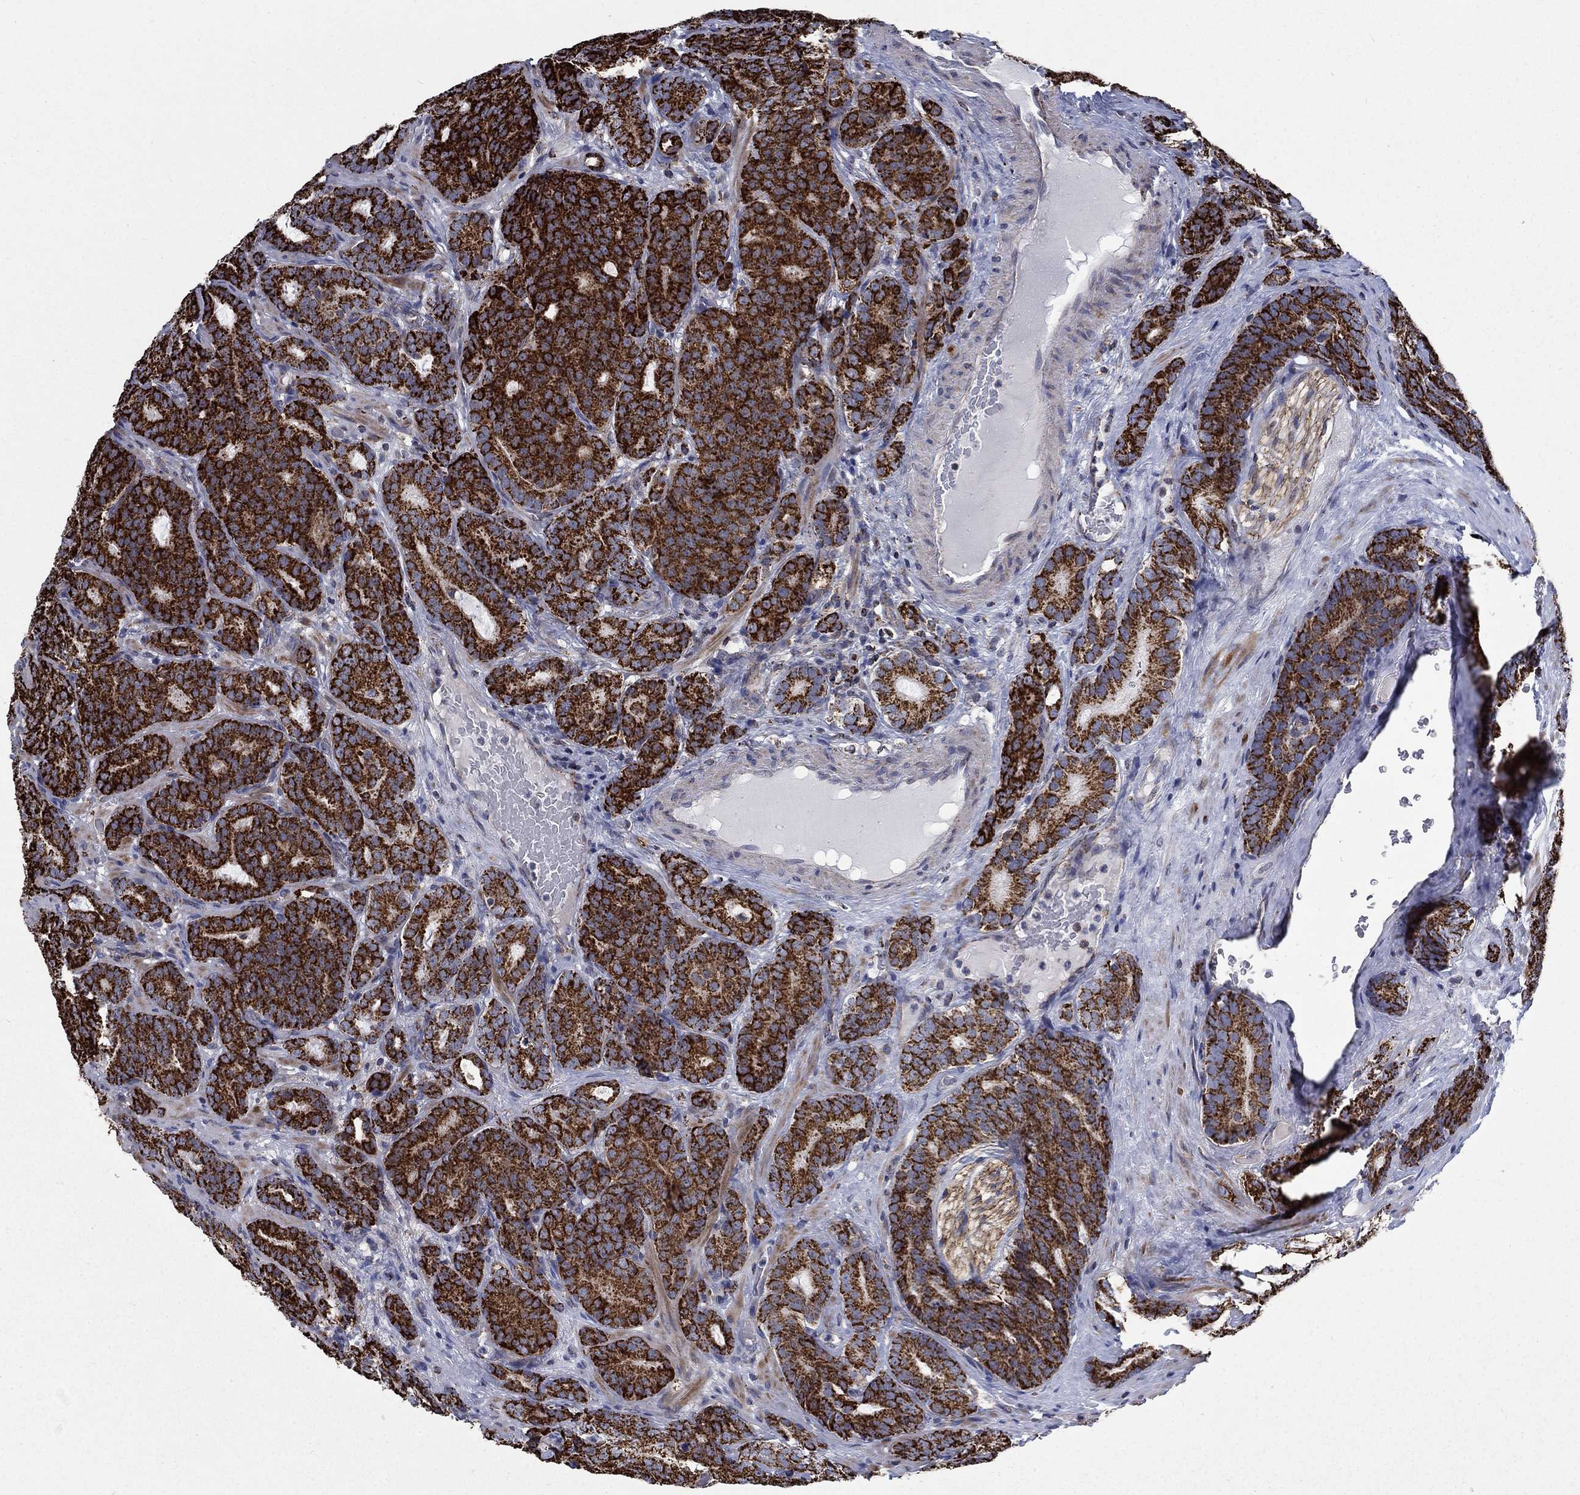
{"staining": {"intensity": "strong", "quantity": ">75%", "location": "cytoplasmic/membranous"}, "tissue": "prostate cancer", "cell_type": "Tumor cells", "image_type": "cancer", "snomed": [{"axis": "morphology", "description": "Adenocarcinoma, NOS"}, {"axis": "topography", "description": "Prostate"}], "caption": "A high-resolution histopathology image shows immunohistochemistry (IHC) staining of prostate cancer (adenocarcinoma), which demonstrates strong cytoplasmic/membranous staining in approximately >75% of tumor cells.", "gene": "MOAP1", "patient": {"sex": "male", "age": 71}}